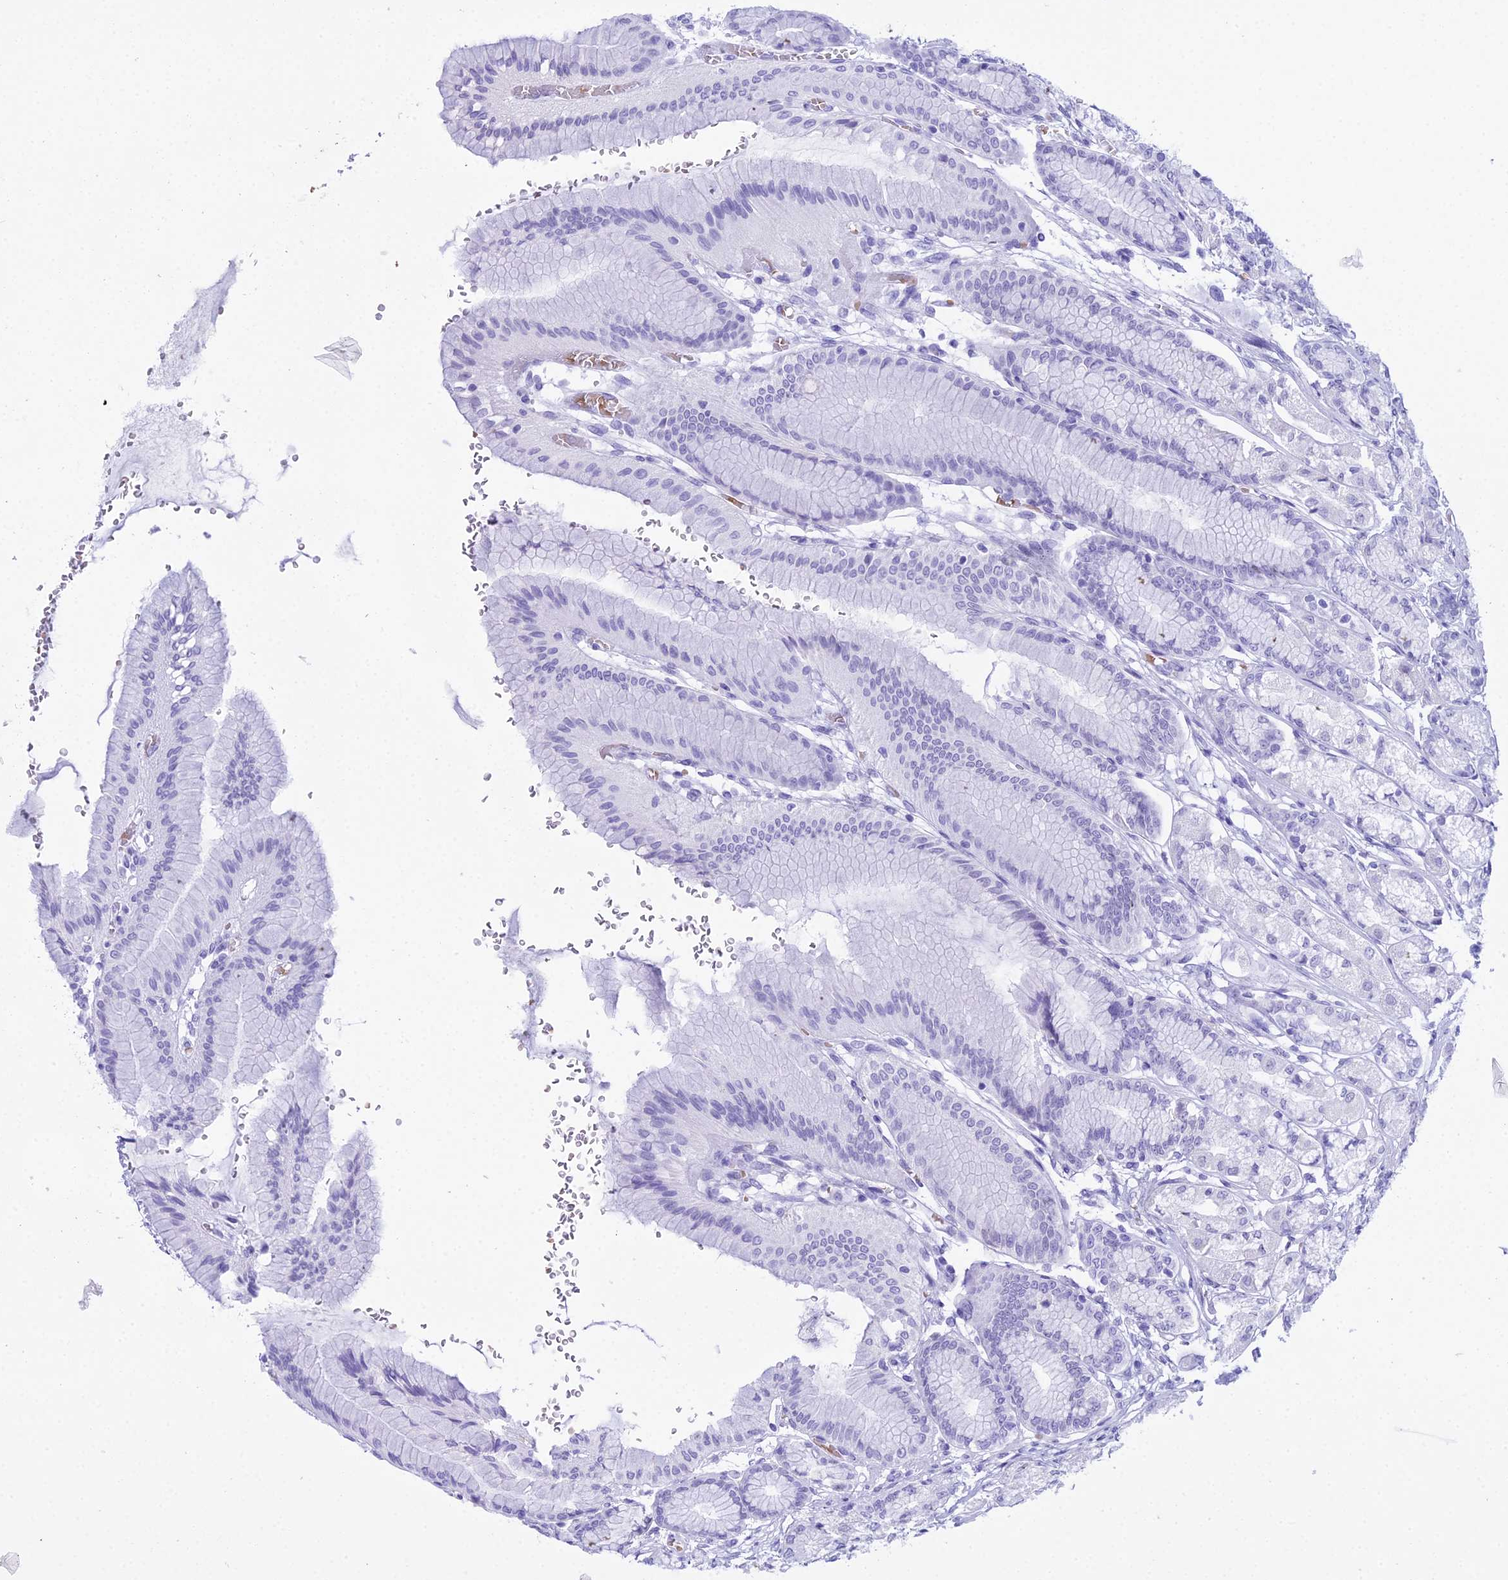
{"staining": {"intensity": "negative", "quantity": "none", "location": "none"}, "tissue": "stomach", "cell_type": "Glandular cells", "image_type": "normal", "snomed": [{"axis": "morphology", "description": "Normal tissue, NOS"}, {"axis": "morphology", "description": "Adenocarcinoma, NOS"}, {"axis": "morphology", "description": "Adenocarcinoma, High grade"}, {"axis": "topography", "description": "Stomach, upper"}, {"axis": "topography", "description": "Stomach"}], "caption": "IHC photomicrograph of normal stomach: human stomach stained with DAB (3,3'-diaminobenzidine) exhibits no significant protein positivity in glandular cells.", "gene": "RNPS1", "patient": {"sex": "female", "age": 65}}